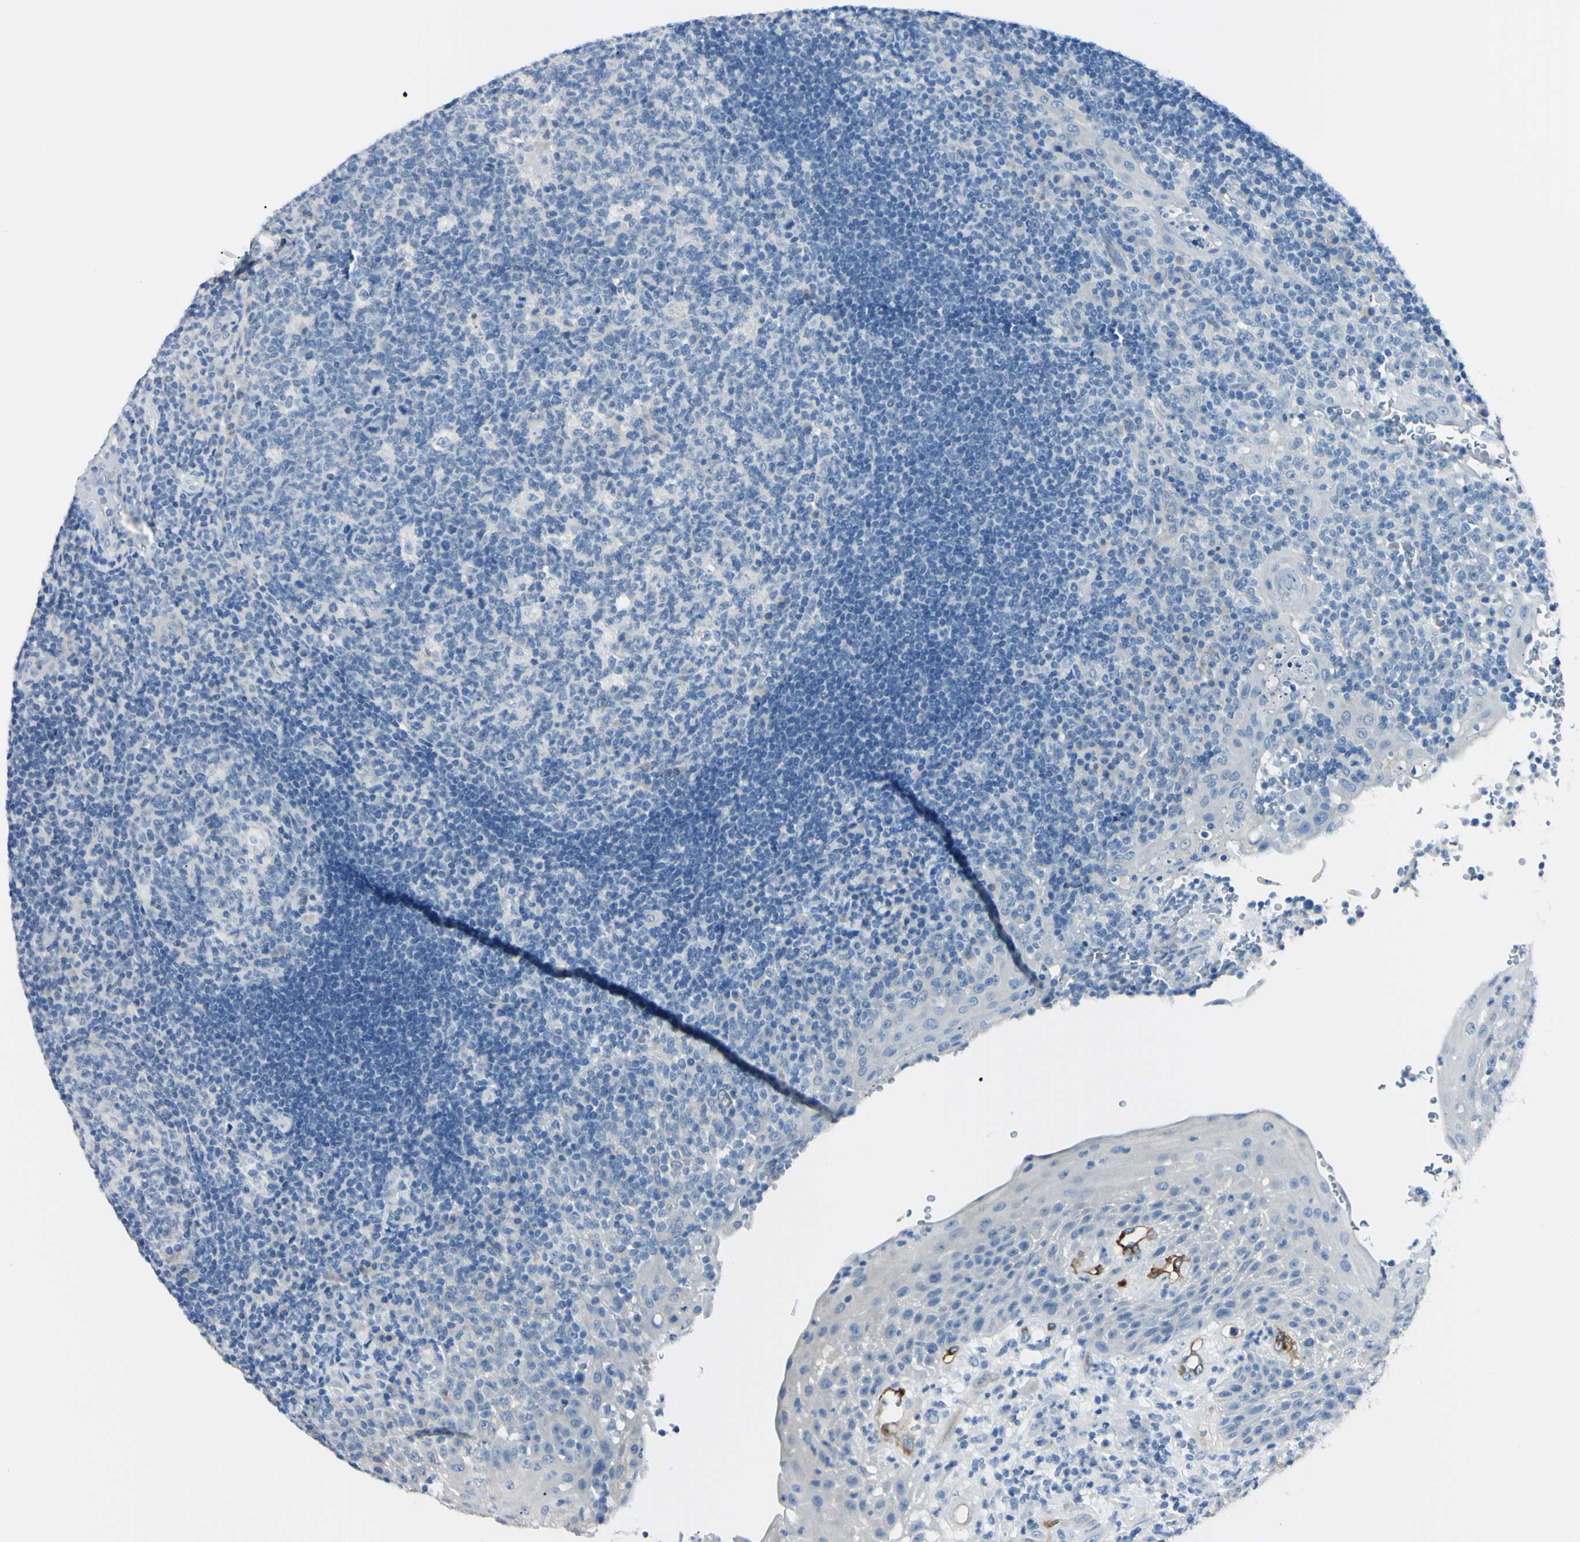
{"staining": {"intensity": "negative", "quantity": "none", "location": "none"}, "tissue": "tonsil", "cell_type": "Germinal center cells", "image_type": "normal", "snomed": [{"axis": "morphology", "description": "Normal tissue, NOS"}, {"axis": "topography", "description": "Tonsil"}], "caption": "The micrograph shows no significant staining in germinal center cells of tonsil.", "gene": "FOLH1", "patient": {"sex": "female", "age": 40}}